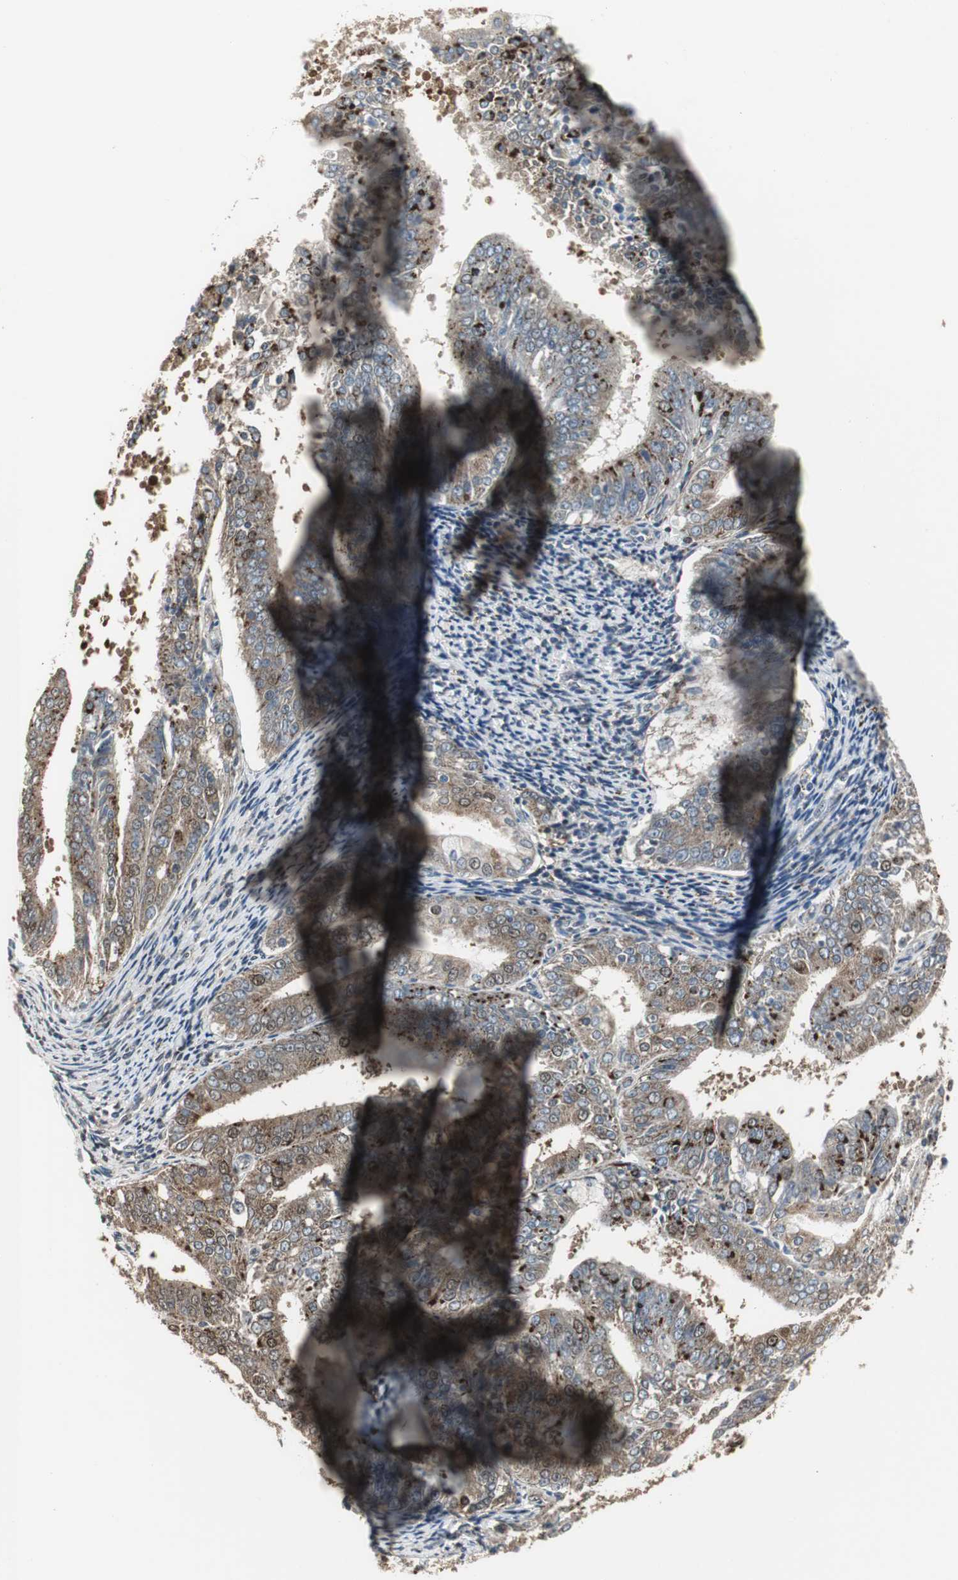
{"staining": {"intensity": "moderate", "quantity": ">75%", "location": "cytoplasmic/membranous,nuclear"}, "tissue": "endometrial cancer", "cell_type": "Tumor cells", "image_type": "cancer", "snomed": [{"axis": "morphology", "description": "Adenocarcinoma, NOS"}, {"axis": "topography", "description": "Endometrium"}], "caption": "Protein expression analysis of human endometrial cancer reveals moderate cytoplasmic/membranous and nuclear staining in about >75% of tumor cells.", "gene": "PLIN3", "patient": {"sex": "female", "age": 63}}